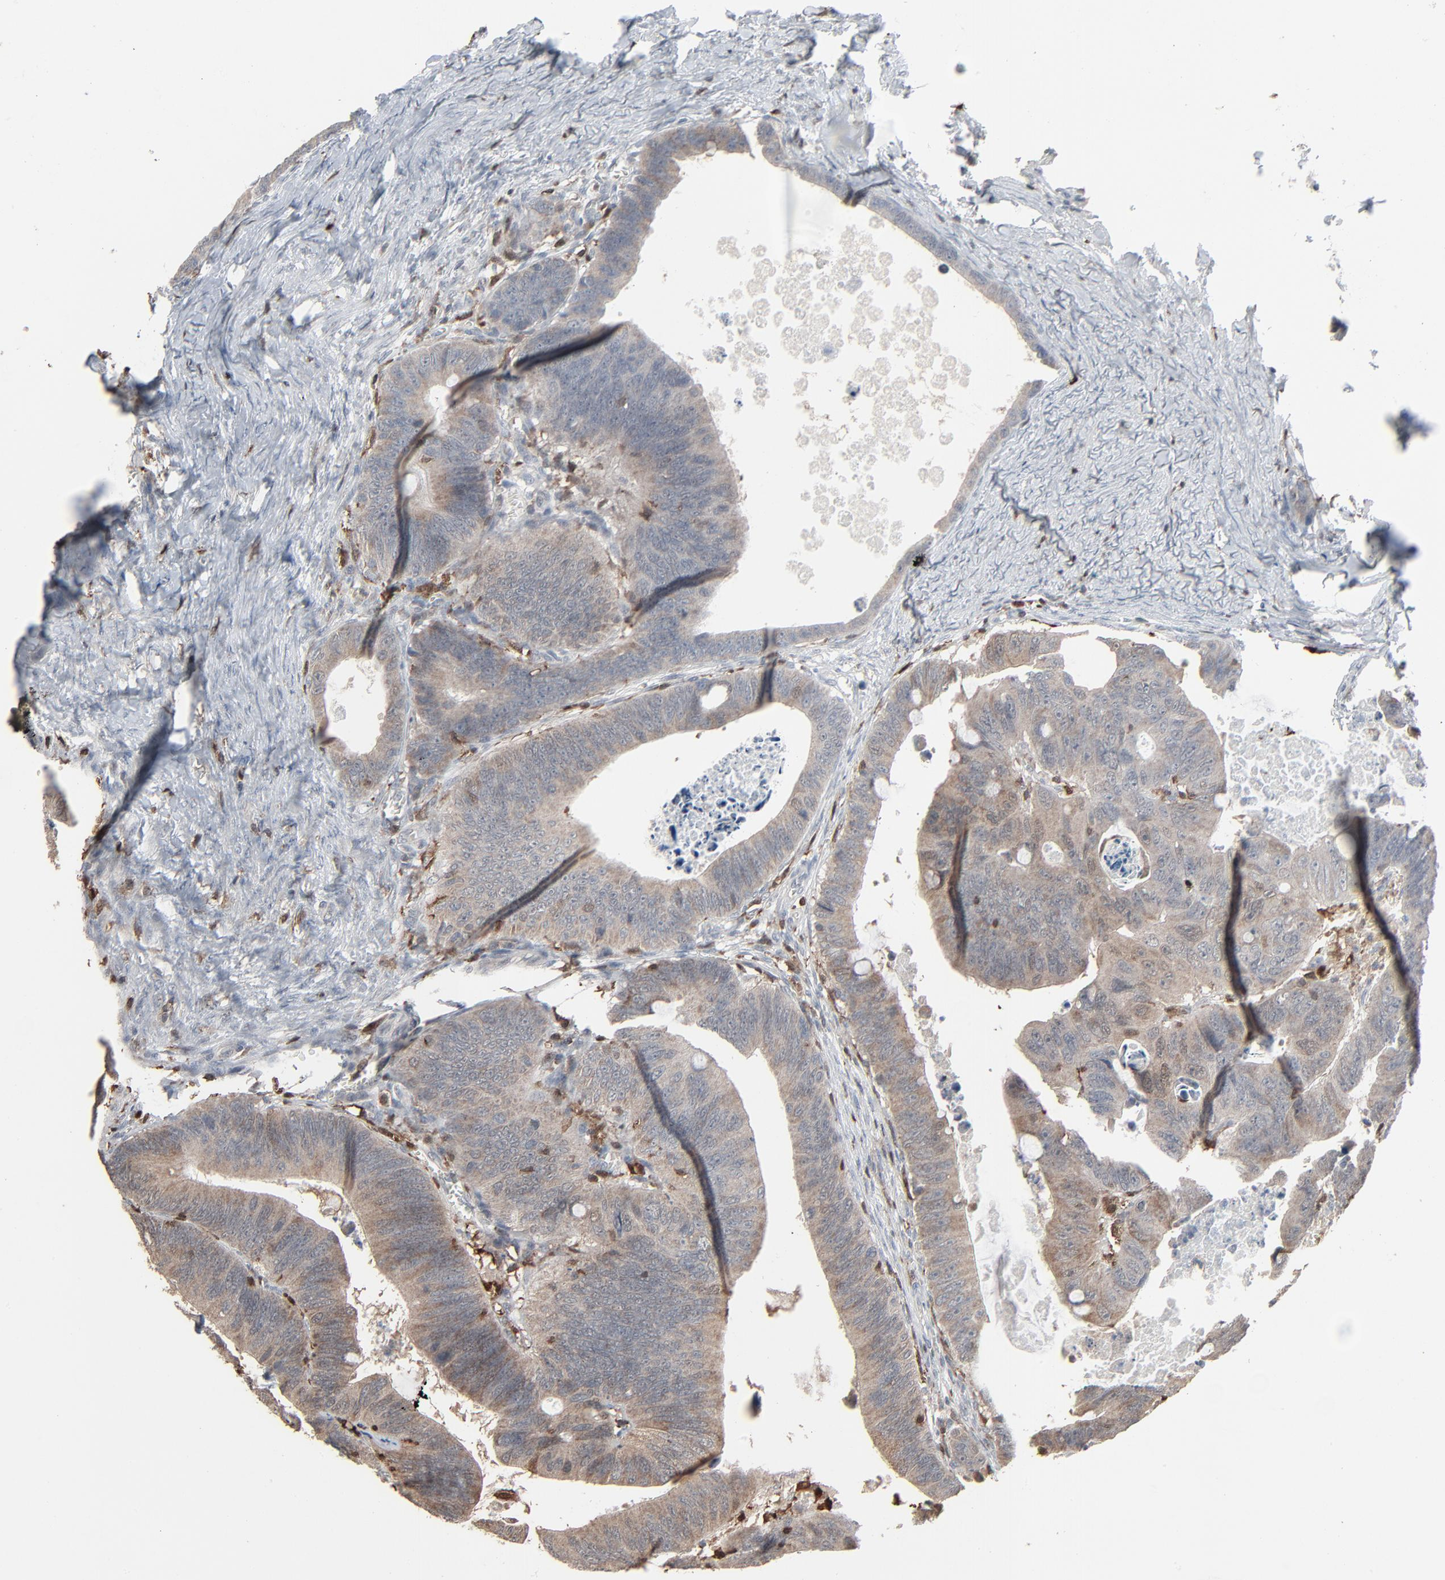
{"staining": {"intensity": "weak", "quantity": ">75%", "location": "cytoplasmic/membranous"}, "tissue": "colorectal cancer", "cell_type": "Tumor cells", "image_type": "cancer", "snomed": [{"axis": "morphology", "description": "Adenocarcinoma, NOS"}, {"axis": "topography", "description": "Colon"}], "caption": "Colorectal adenocarcinoma stained with immunohistochemistry displays weak cytoplasmic/membranous positivity in about >75% of tumor cells. Nuclei are stained in blue.", "gene": "DOCK8", "patient": {"sex": "female", "age": 55}}